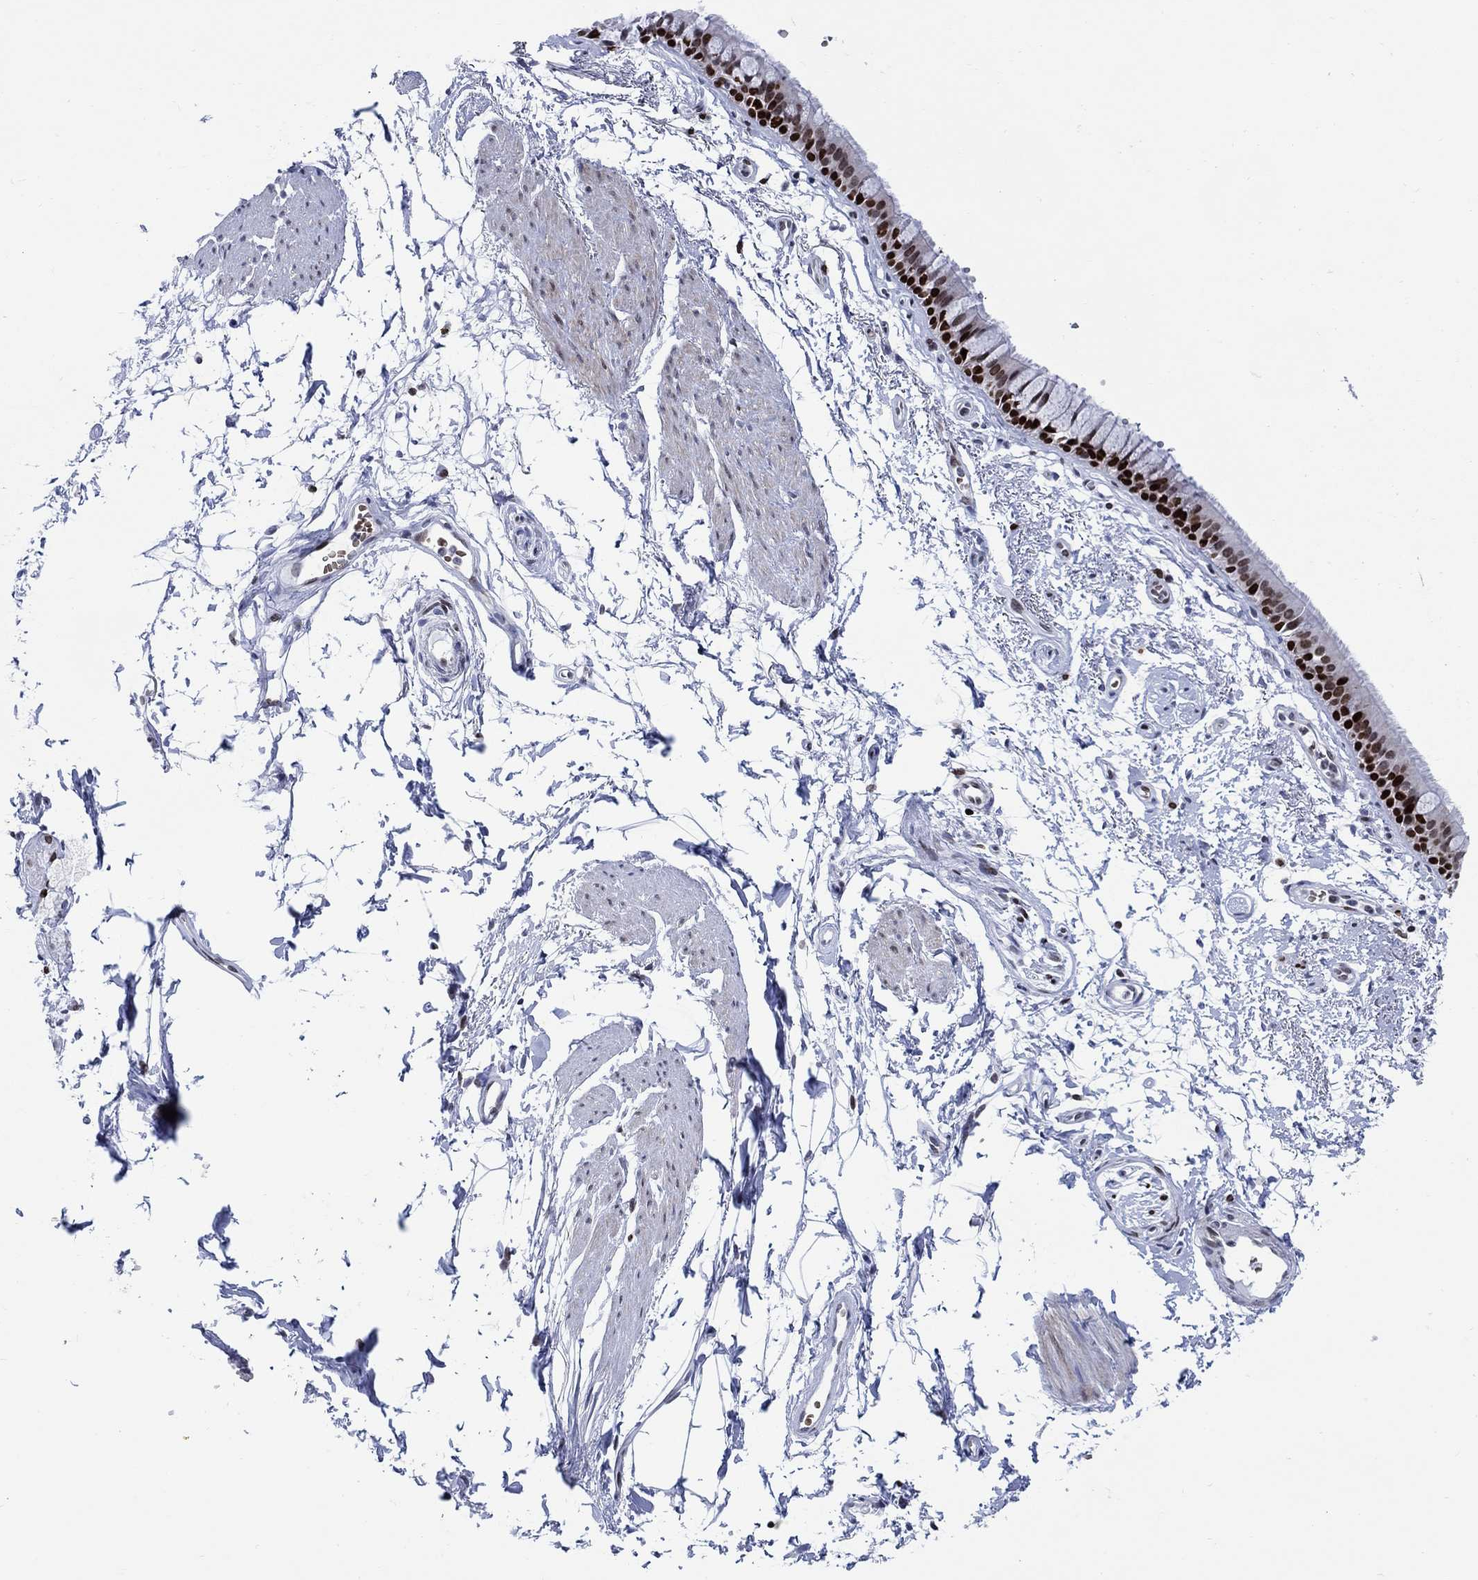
{"staining": {"intensity": "strong", "quantity": ">75%", "location": "nuclear"}, "tissue": "bronchus", "cell_type": "Respiratory epithelial cells", "image_type": "normal", "snomed": [{"axis": "morphology", "description": "Normal tissue, NOS"}, {"axis": "topography", "description": "Cartilage tissue"}, {"axis": "topography", "description": "Bronchus"}], "caption": "Protein staining of normal bronchus displays strong nuclear positivity in about >75% of respiratory epithelial cells. The staining was performed using DAB to visualize the protein expression in brown, while the nuclei were stained in blue with hematoxylin (Magnification: 20x).", "gene": "HMGA1", "patient": {"sex": "male", "age": 66}}